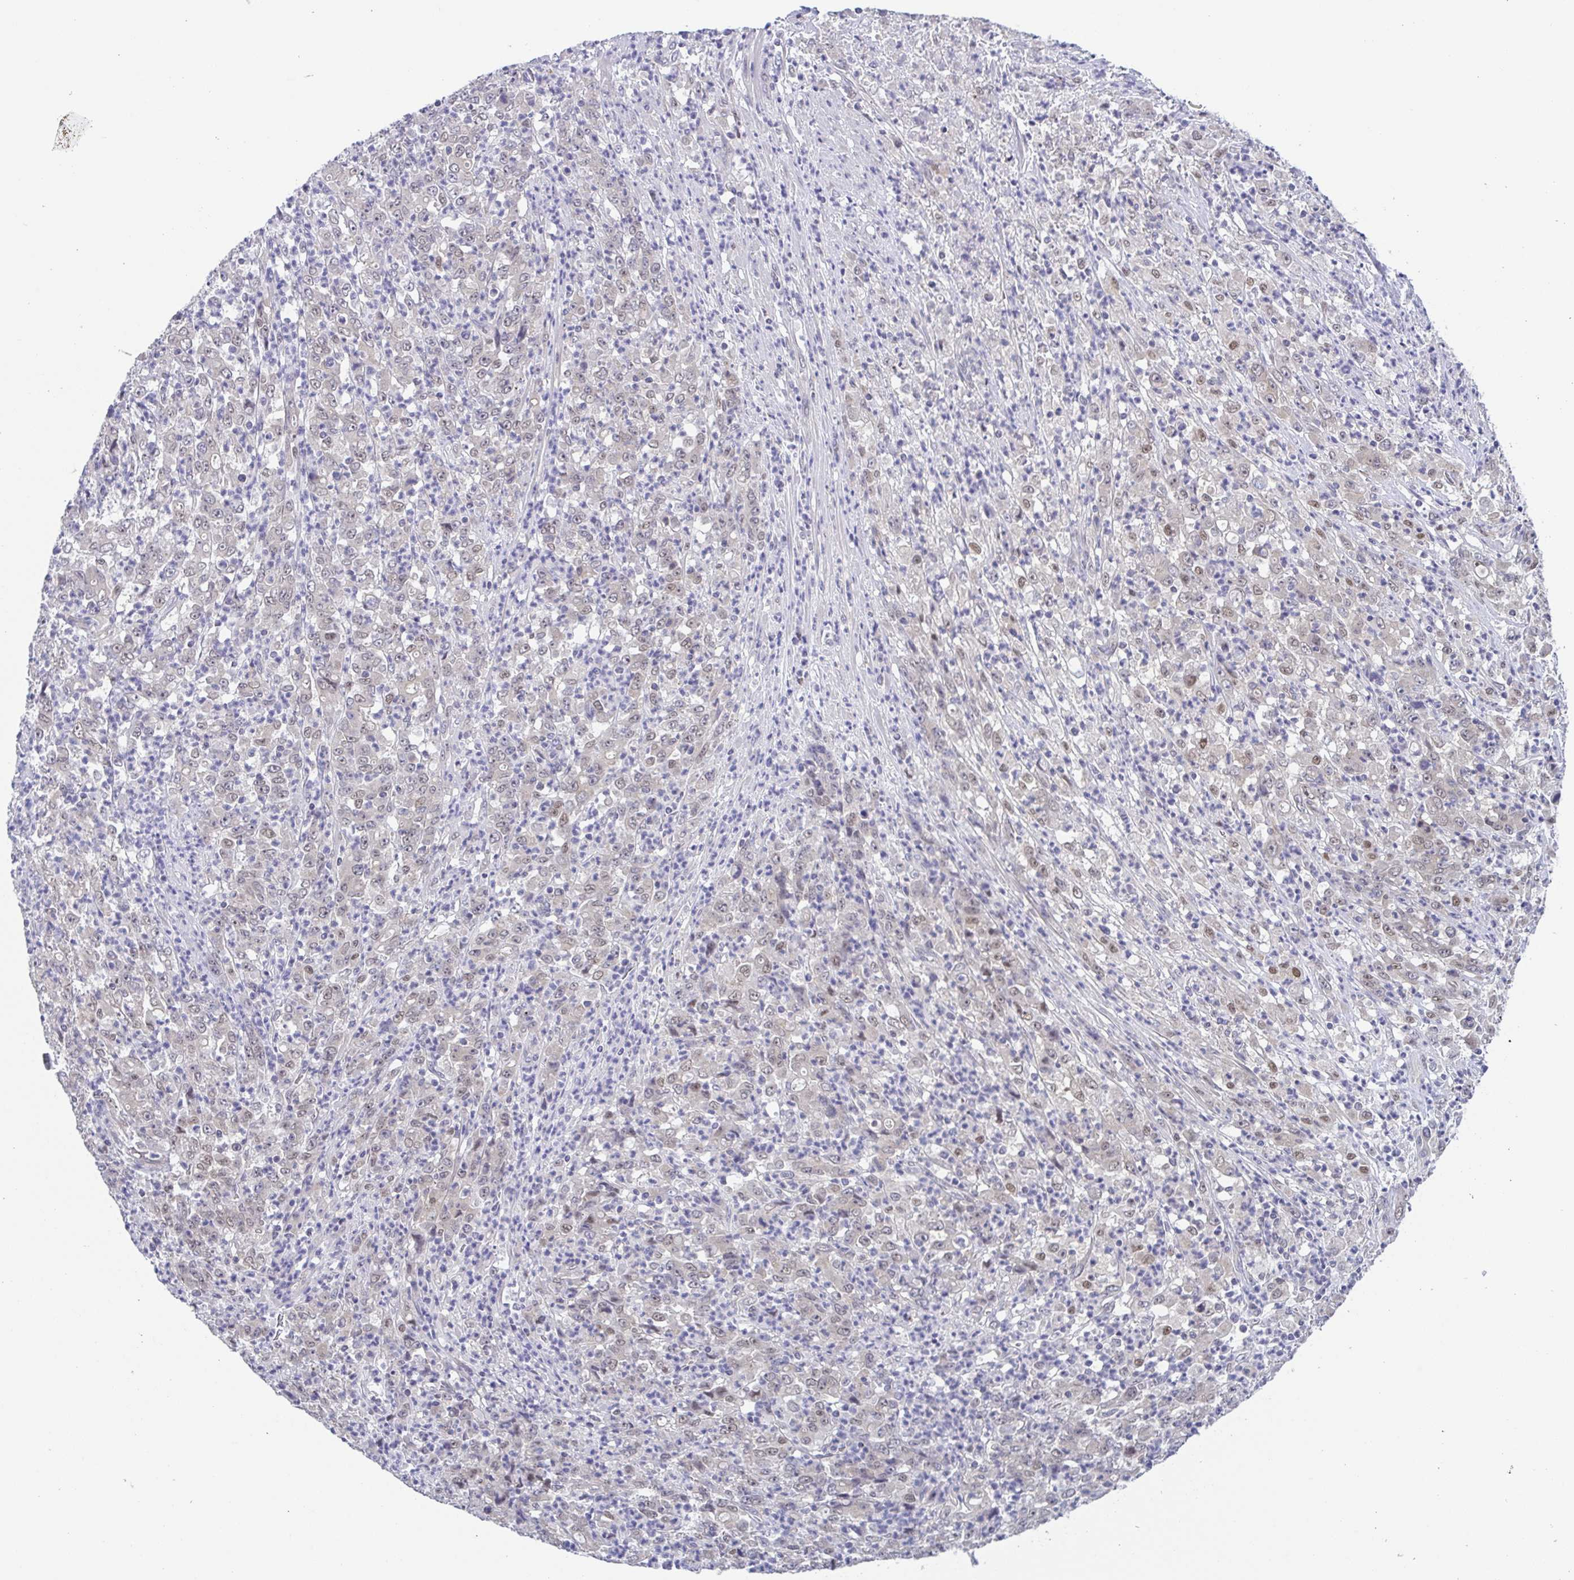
{"staining": {"intensity": "weak", "quantity": "<25%", "location": "nuclear"}, "tissue": "stomach cancer", "cell_type": "Tumor cells", "image_type": "cancer", "snomed": [{"axis": "morphology", "description": "Adenocarcinoma, NOS"}, {"axis": "topography", "description": "Stomach, lower"}], "caption": "This image is of stomach cancer (adenocarcinoma) stained with IHC to label a protein in brown with the nuclei are counter-stained blue. There is no positivity in tumor cells. (DAB immunohistochemistry with hematoxylin counter stain).", "gene": "UBE2Q1", "patient": {"sex": "female", "age": 71}}